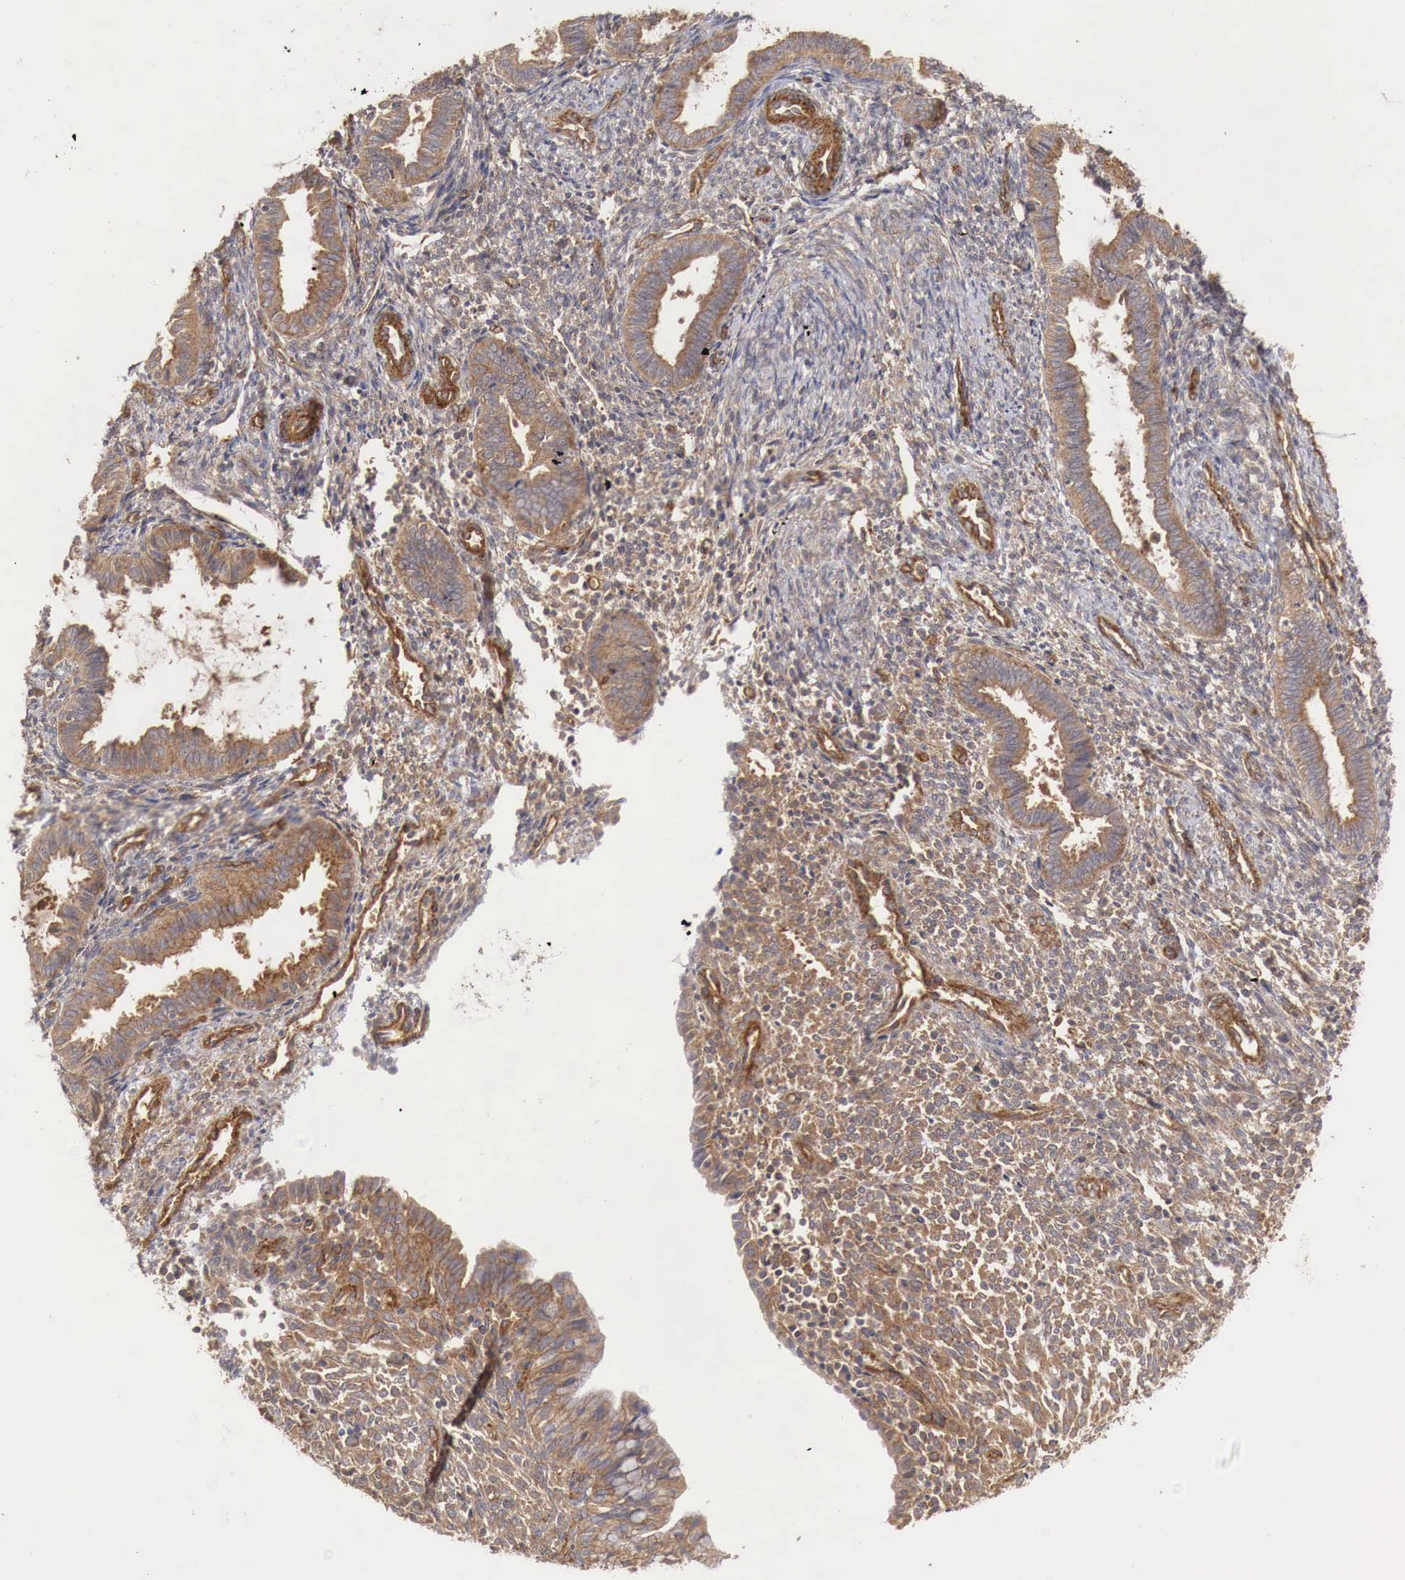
{"staining": {"intensity": "weak", "quantity": ">75%", "location": "cytoplasmic/membranous"}, "tissue": "endometrium", "cell_type": "Cells in endometrial stroma", "image_type": "normal", "snomed": [{"axis": "morphology", "description": "Normal tissue, NOS"}, {"axis": "topography", "description": "Endometrium"}], "caption": "IHC (DAB (3,3'-diaminobenzidine)) staining of normal endometrium reveals weak cytoplasmic/membranous protein expression in about >75% of cells in endometrial stroma.", "gene": "ARMCX4", "patient": {"sex": "female", "age": 36}}